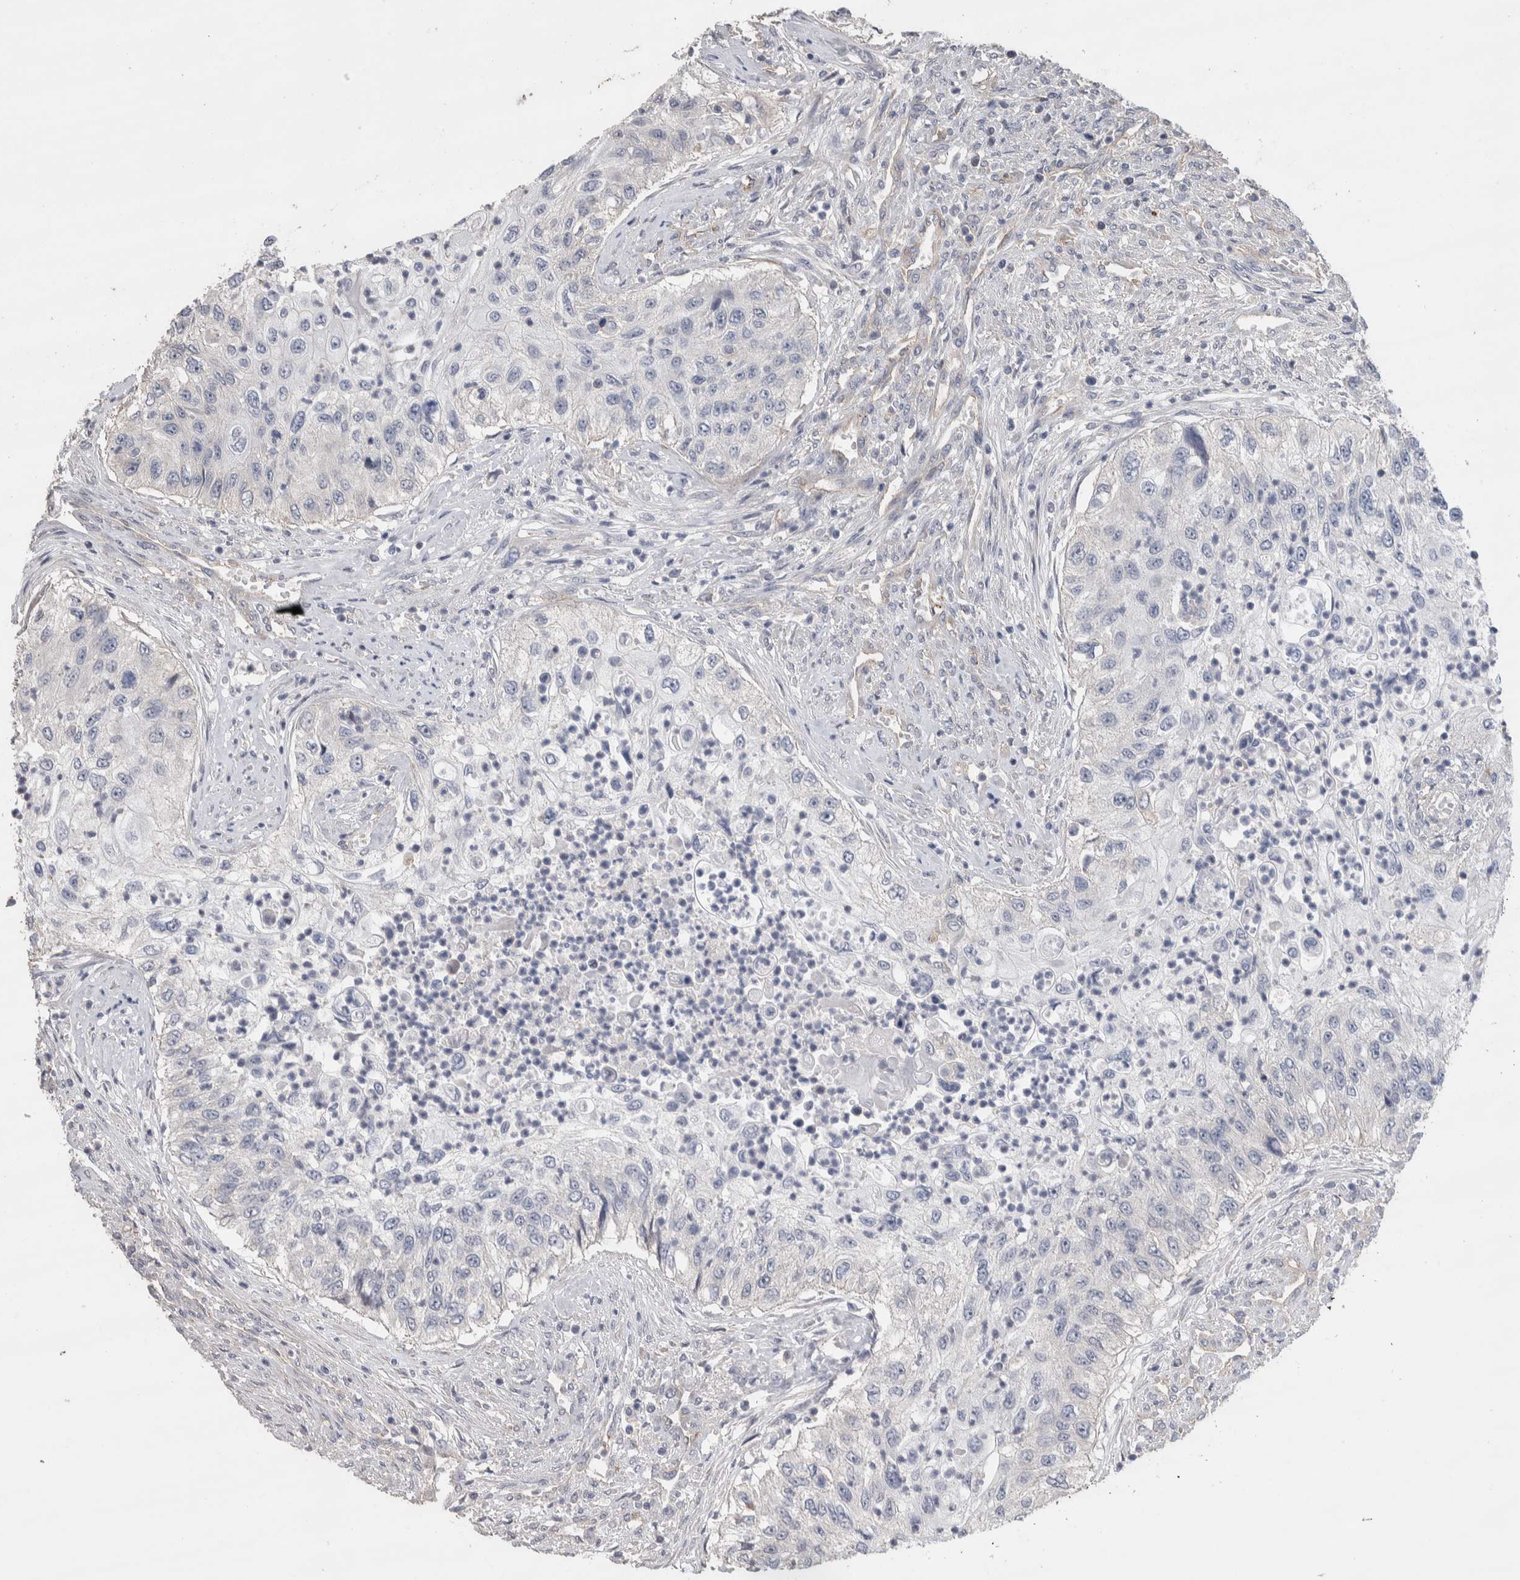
{"staining": {"intensity": "negative", "quantity": "none", "location": "none"}, "tissue": "urothelial cancer", "cell_type": "Tumor cells", "image_type": "cancer", "snomed": [{"axis": "morphology", "description": "Urothelial carcinoma, High grade"}, {"axis": "topography", "description": "Urinary bladder"}], "caption": "This is an immunohistochemistry image of urothelial carcinoma (high-grade). There is no positivity in tumor cells.", "gene": "GCNA", "patient": {"sex": "female", "age": 60}}